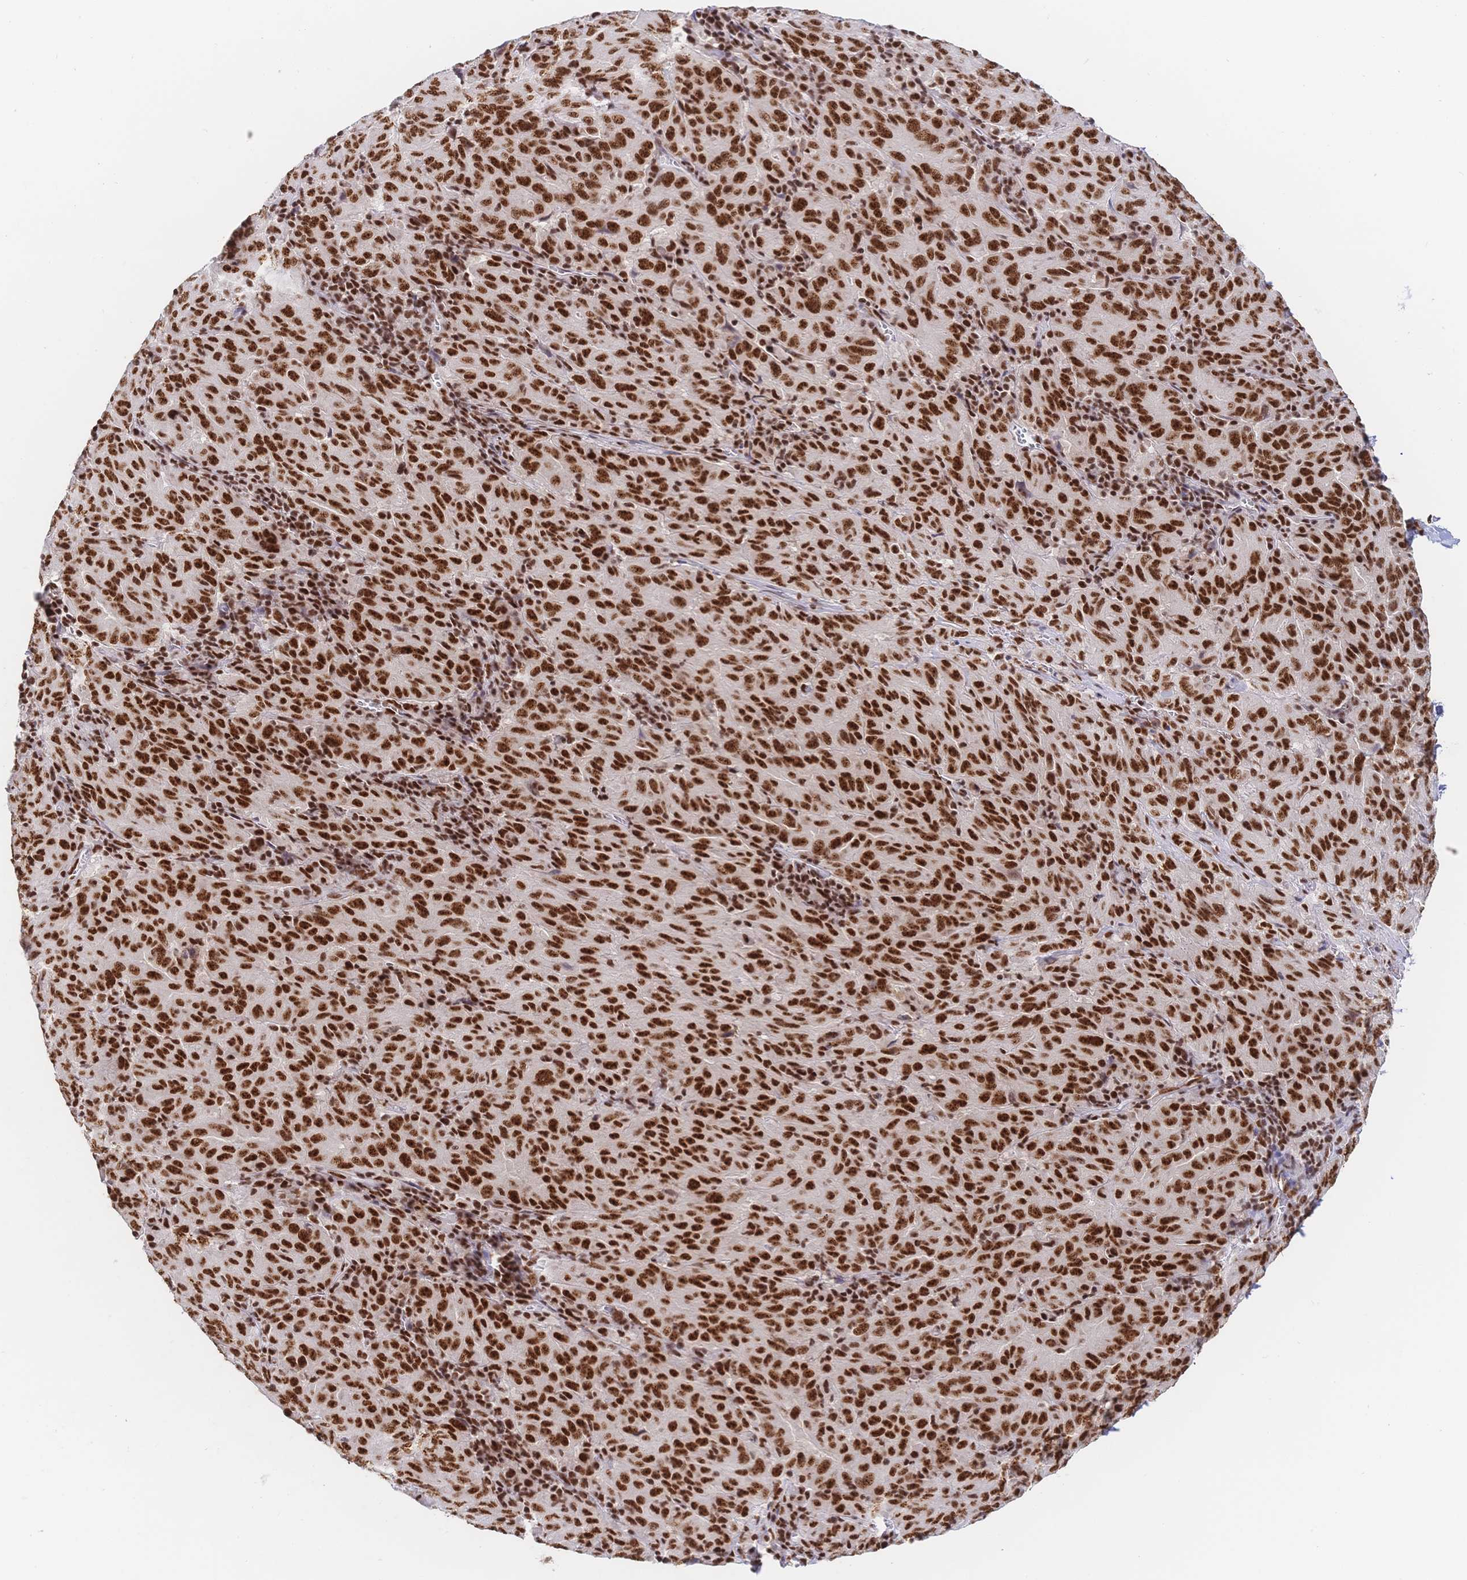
{"staining": {"intensity": "strong", "quantity": ">75%", "location": "nuclear"}, "tissue": "pancreatic cancer", "cell_type": "Tumor cells", "image_type": "cancer", "snomed": [{"axis": "morphology", "description": "Adenocarcinoma, NOS"}, {"axis": "topography", "description": "Pancreas"}], "caption": "Strong nuclear protein expression is seen in approximately >75% of tumor cells in pancreatic adenocarcinoma. The protein of interest is stained brown, and the nuclei are stained in blue (DAB IHC with brightfield microscopy, high magnification).", "gene": "SRSF1", "patient": {"sex": "male", "age": 63}}